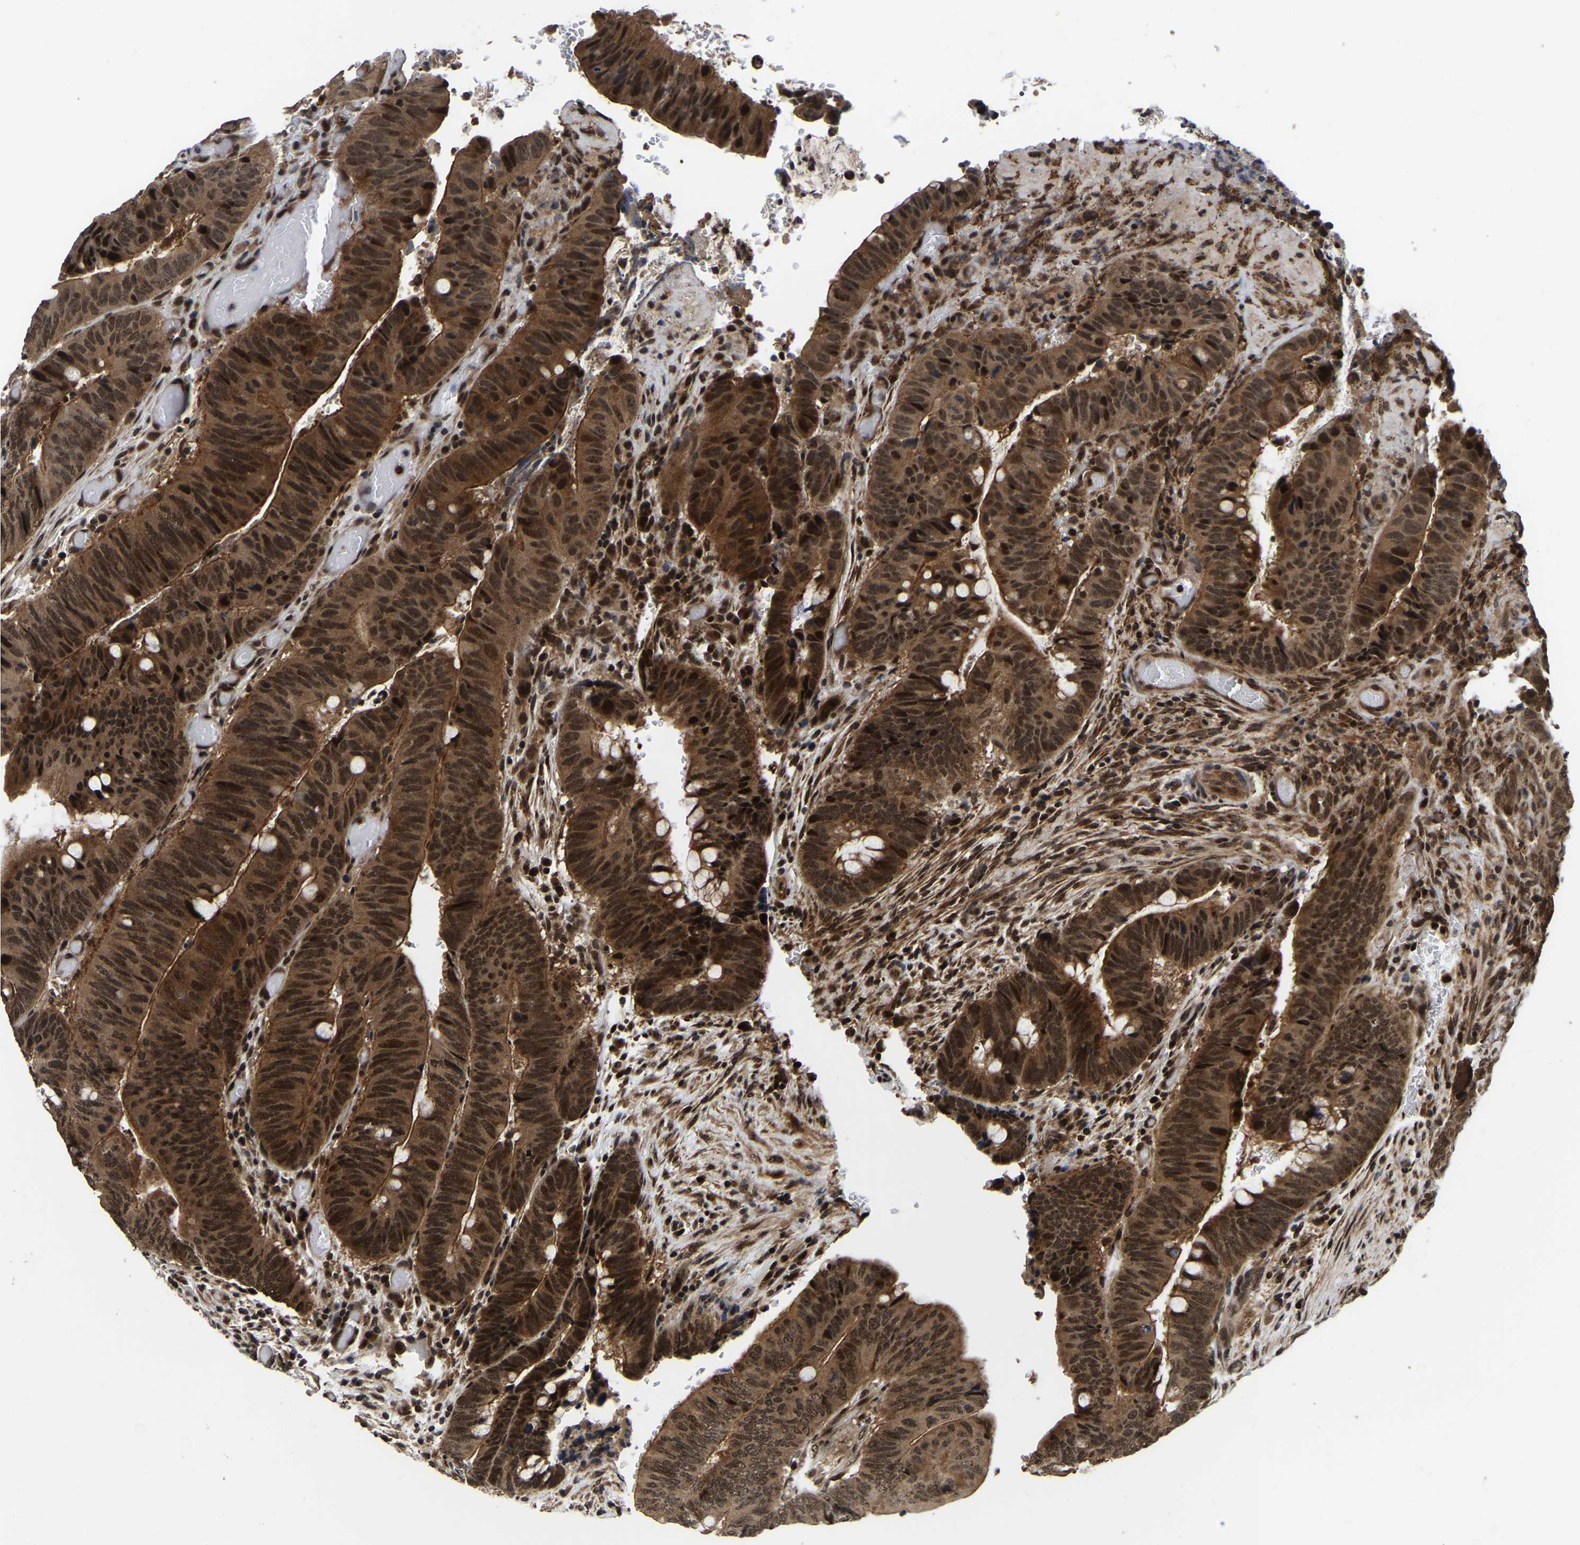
{"staining": {"intensity": "strong", "quantity": ">75%", "location": "cytoplasmic/membranous,nuclear"}, "tissue": "colorectal cancer", "cell_type": "Tumor cells", "image_type": "cancer", "snomed": [{"axis": "morphology", "description": "Normal tissue, NOS"}, {"axis": "morphology", "description": "Adenocarcinoma, NOS"}, {"axis": "topography", "description": "Rectum"}], "caption": "Brown immunohistochemical staining in colorectal cancer shows strong cytoplasmic/membranous and nuclear staining in about >75% of tumor cells.", "gene": "CIAO1", "patient": {"sex": "male", "age": 92}}